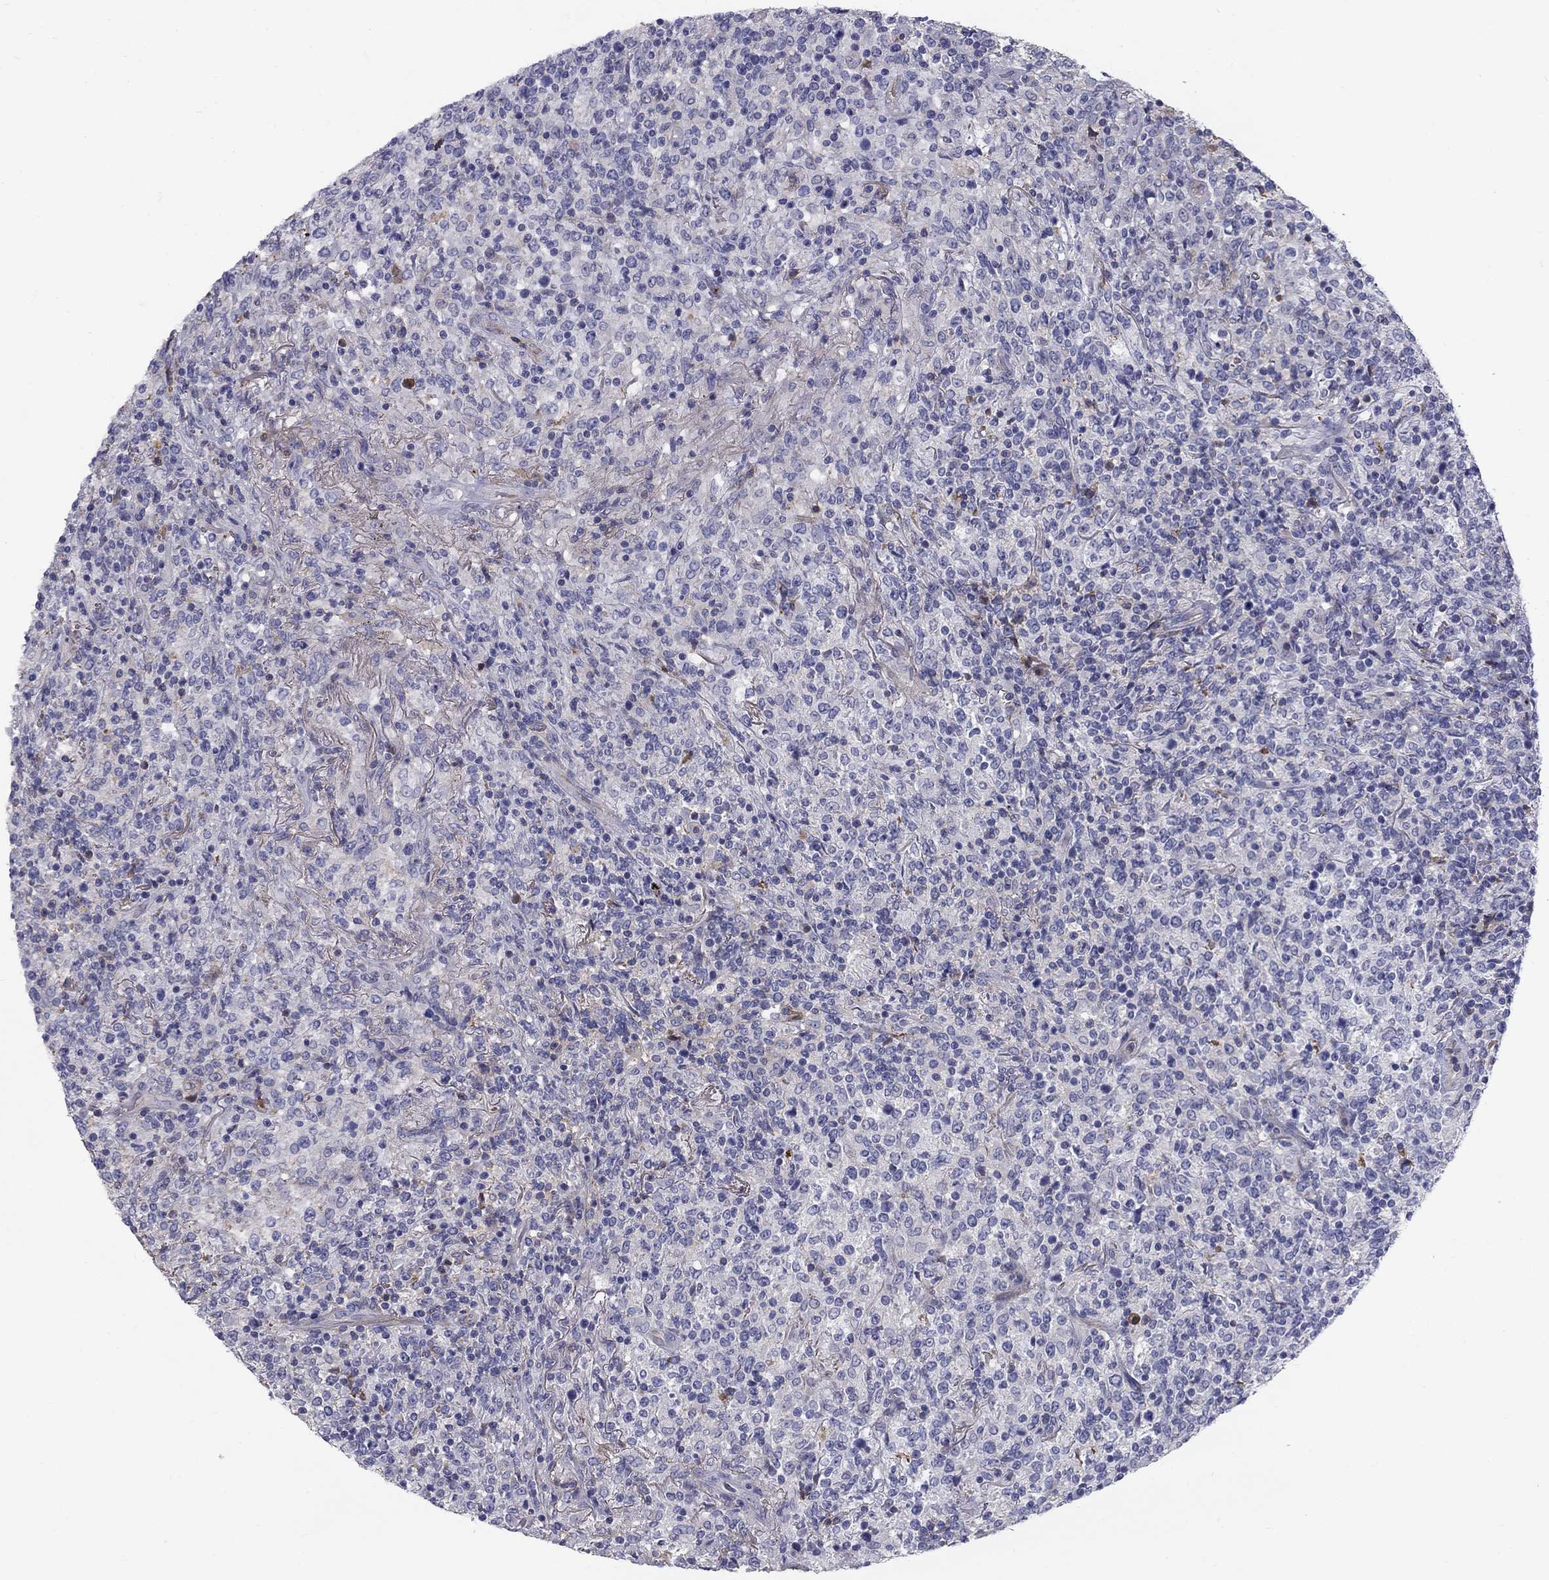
{"staining": {"intensity": "negative", "quantity": "none", "location": "none"}, "tissue": "lymphoma", "cell_type": "Tumor cells", "image_type": "cancer", "snomed": [{"axis": "morphology", "description": "Malignant lymphoma, non-Hodgkin's type, High grade"}, {"axis": "topography", "description": "Lung"}], "caption": "Human lymphoma stained for a protein using immunohistochemistry (IHC) displays no positivity in tumor cells.", "gene": "EPDR1", "patient": {"sex": "male", "age": 79}}